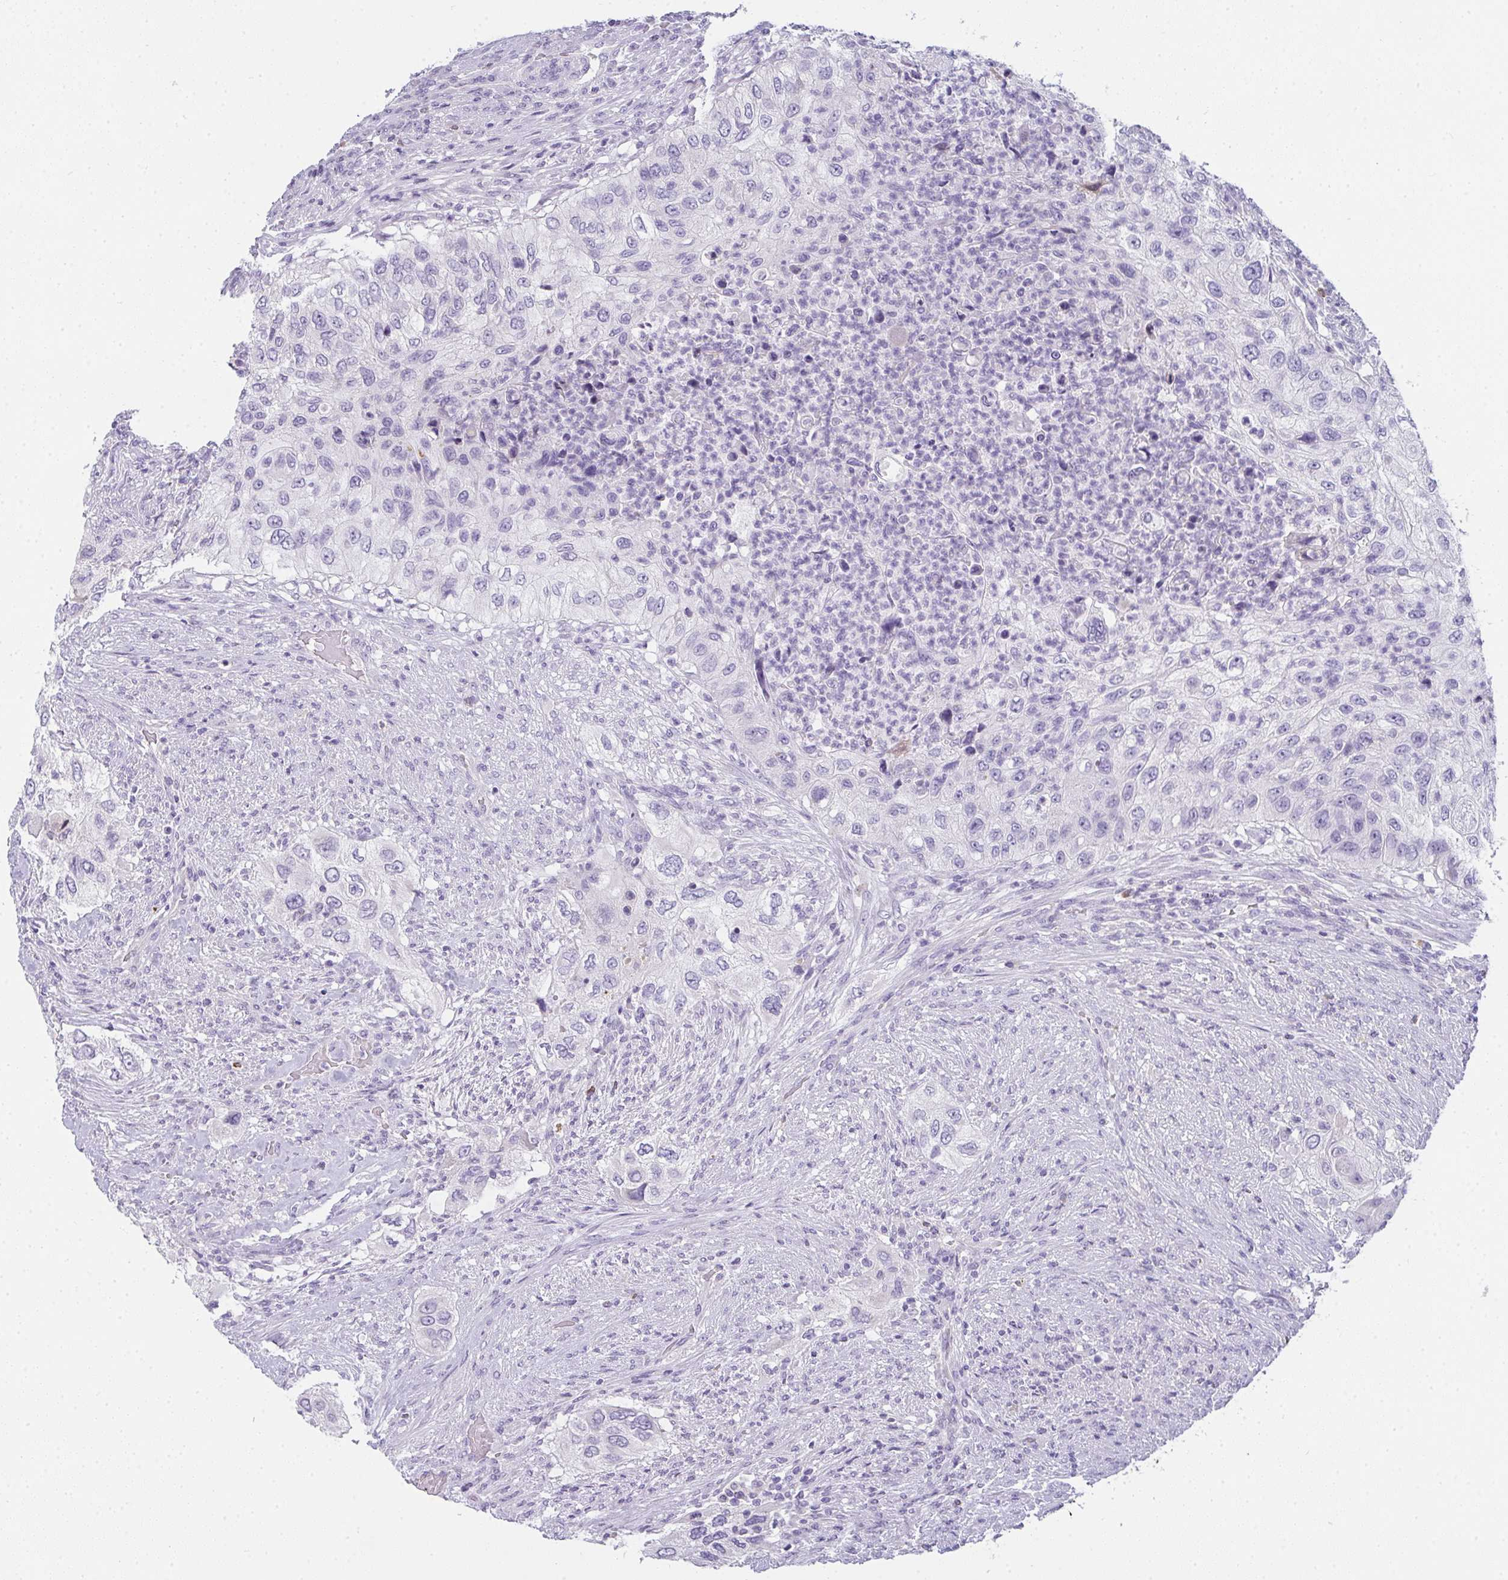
{"staining": {"intensity": "negative", "quantity": "none", "location": "none"}, "tissue": "urothelial cancer", "cell_type": "Tumor cells", "image_type": "cancer", "snomed": [{"axis": "morphology", "description": "Urothelial carcinoma, High grade"}, {"axis": "topography", "description": "Urinary bladder"}], "caption": "Immunohistochemical staining of human urothelial carcinoma (high-grade) displays no significant expression in tumor cells.", "gene": "COX7B", "patient": {"sex": "female", "age": 60}}